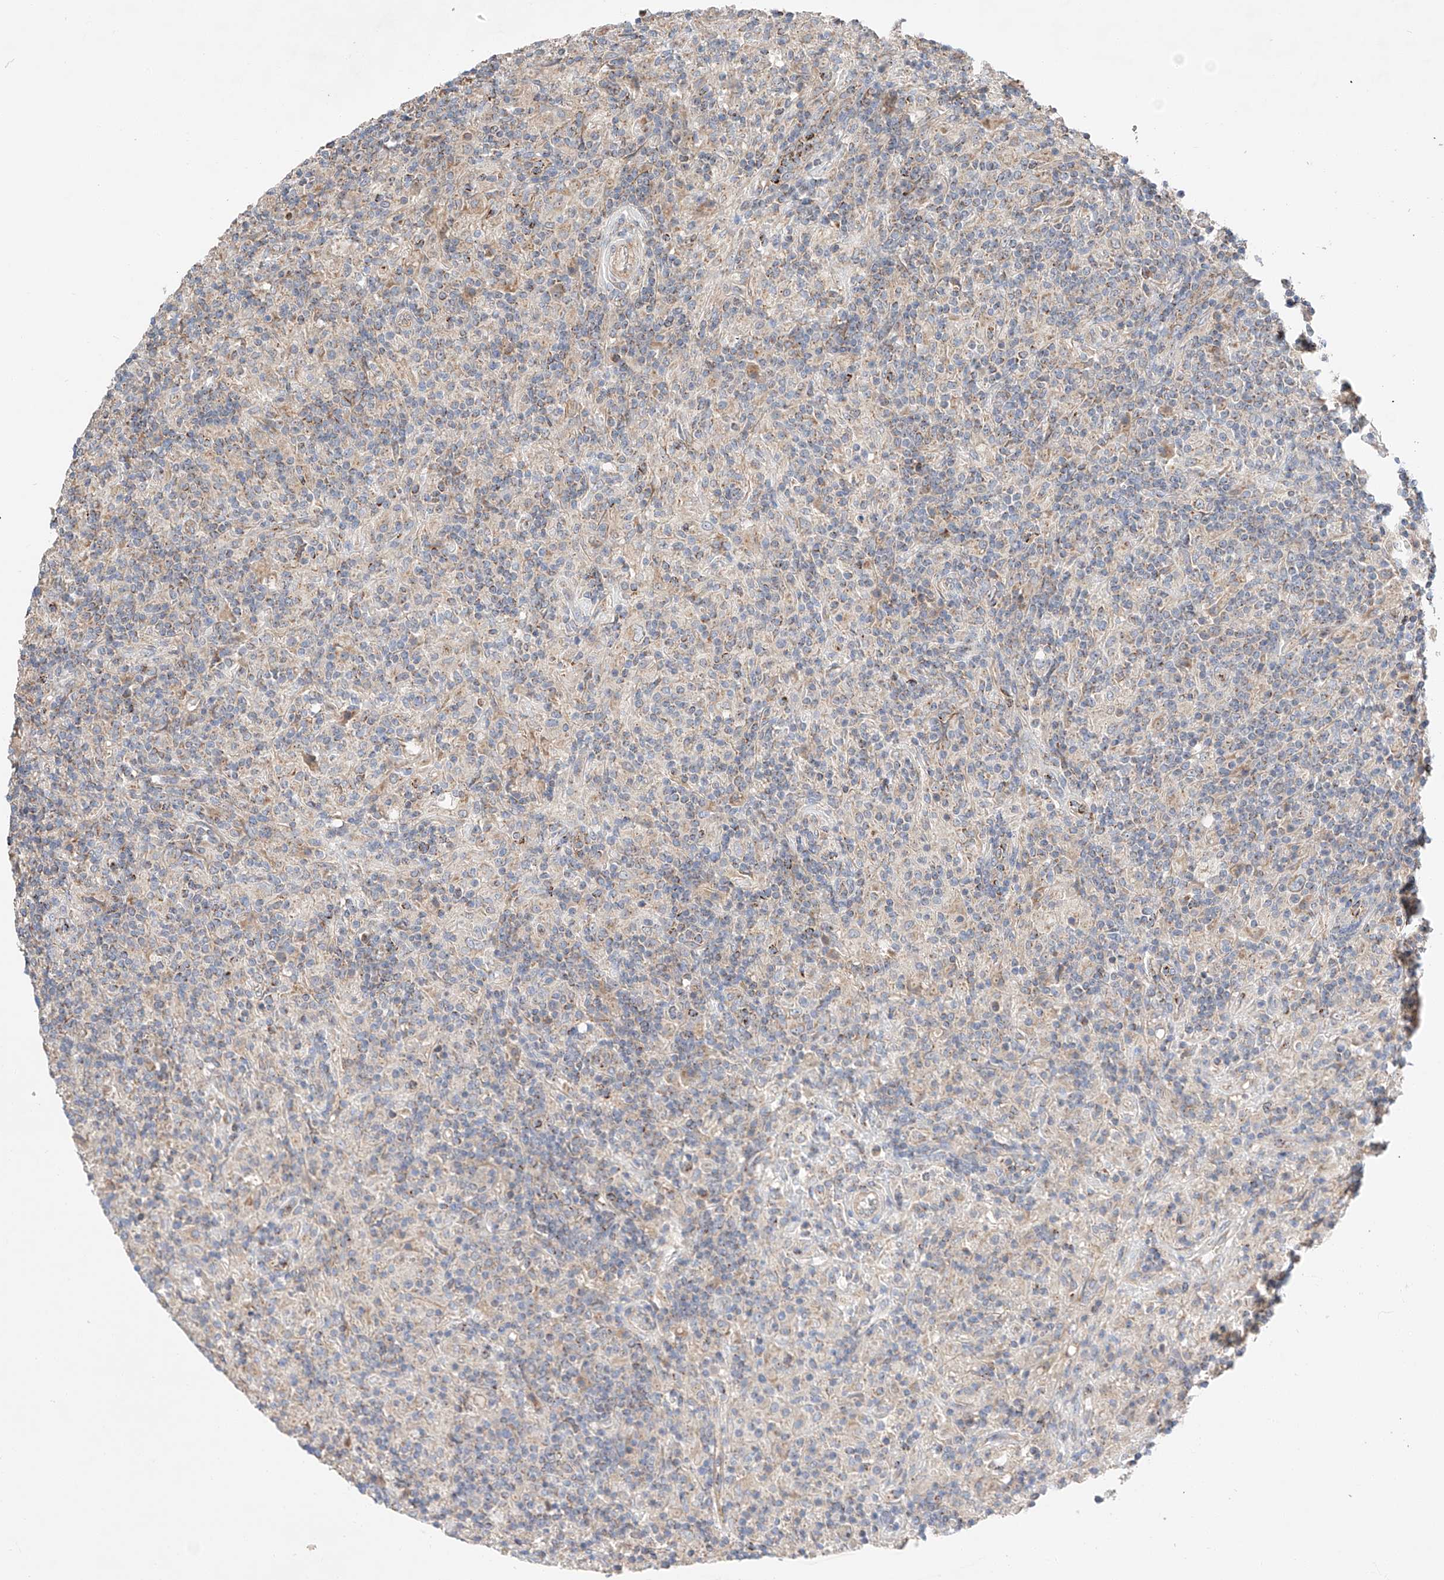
{"staining": {"intensity": "weak", "quantity": "<25%", "location": "cytoplasmic/membranous"}, "tissue": "lymphoma", "cell_type": "Tumor cells", "image_type": "cancer", "snomed": [{"axis": "morphology", "description": "Hodgkin's disease, NOS"}, {"axis": "topography", "description": "Lymph node"}], "caption": "Lymphoma was stained to show a protein in brown. There is no significant staining in tumor cells.", "gene": "RUSC1", "patient": {"sex": "male", "age": 70}}